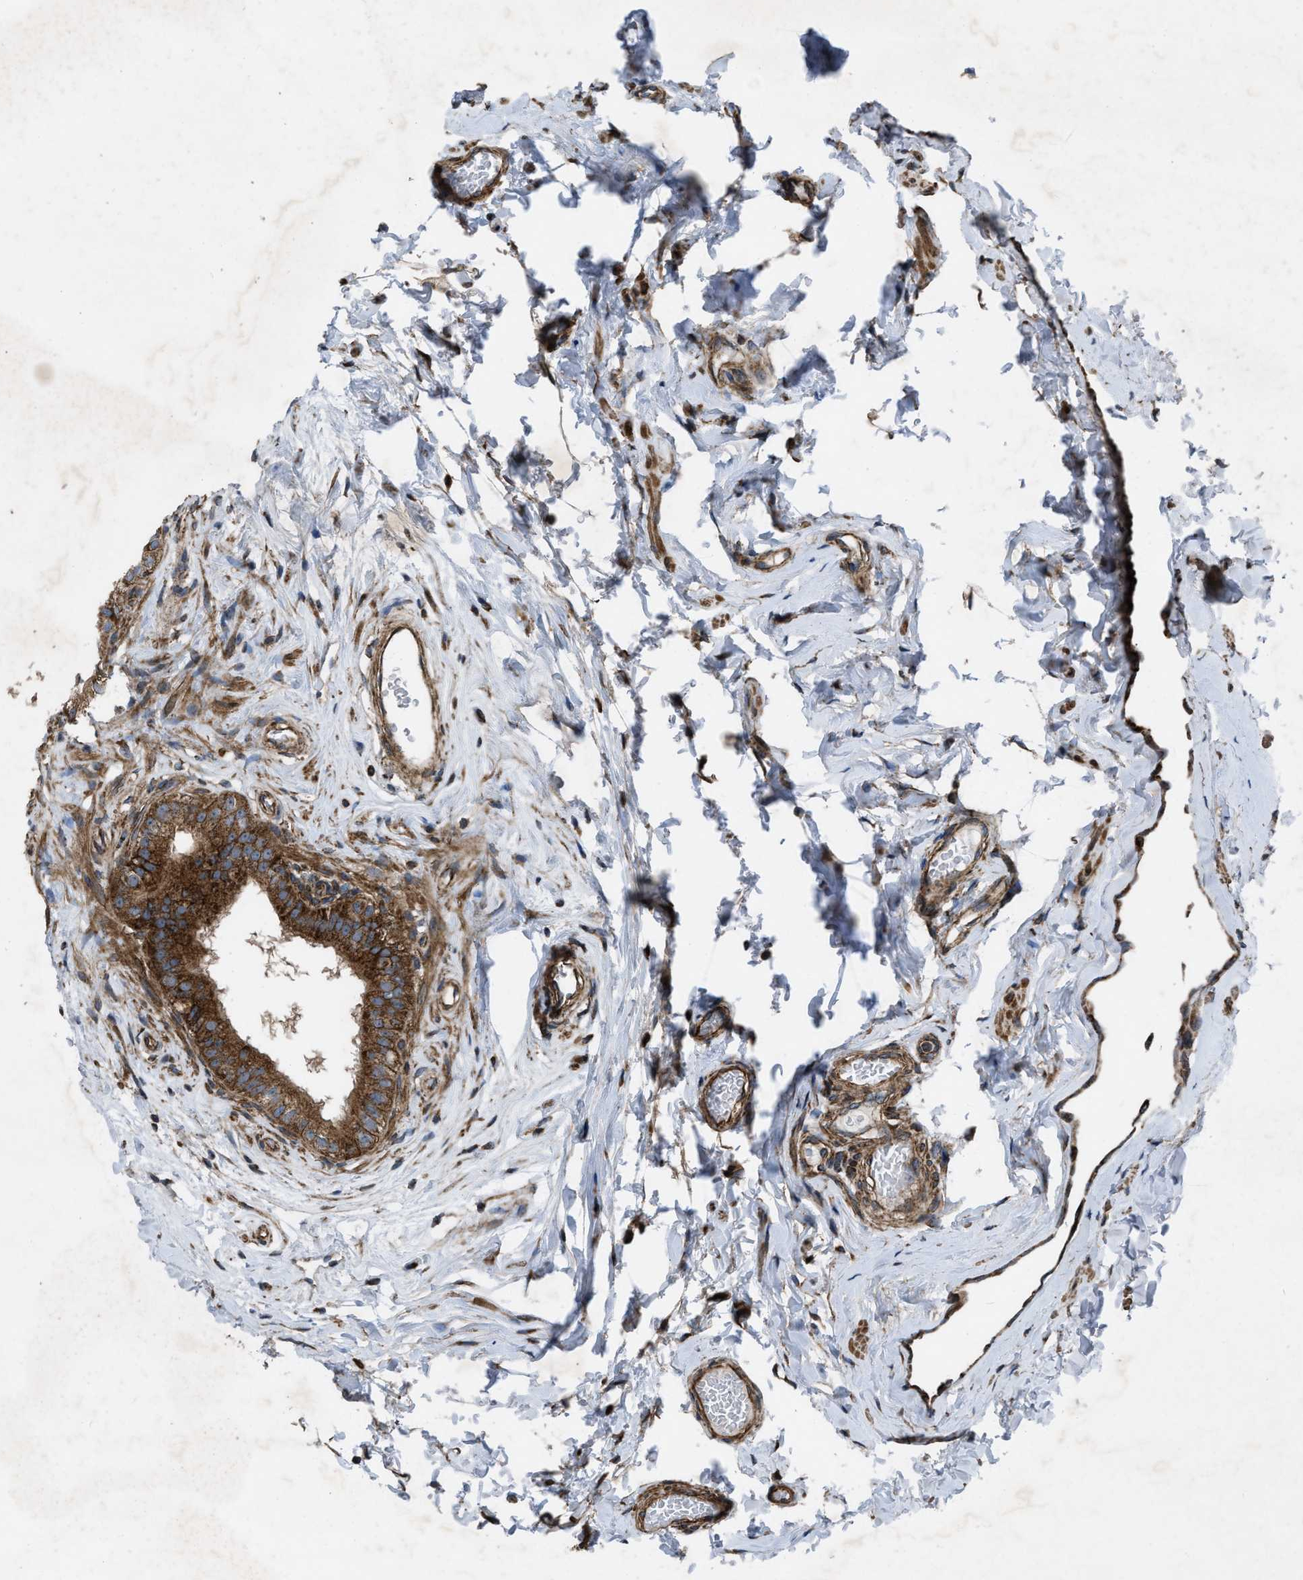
{"staining": {"intensity": "moderate", "quantity": ">75%", "location": "cytoplasmic/membranous"}, "tissue": "epididymis", "cell_type": "Glandular cells", "image_type": "normal", "snomed": [{"axis": "morphology", "description": "Normal tissue, NOS"}, {"axis": "topography", "description": "Testis"}, {"axis": "topography", "description": "Epididymis"}], "caption": "A high-resolution photomicrograph shows immunohistochemistry staining of unremarkable epididymis, which shows moderate cytoplasmic/membranous positivity in approximately >75% of glandular cells.", "gene": "PER3", "patient": {"sex": "male", "age": 36}}